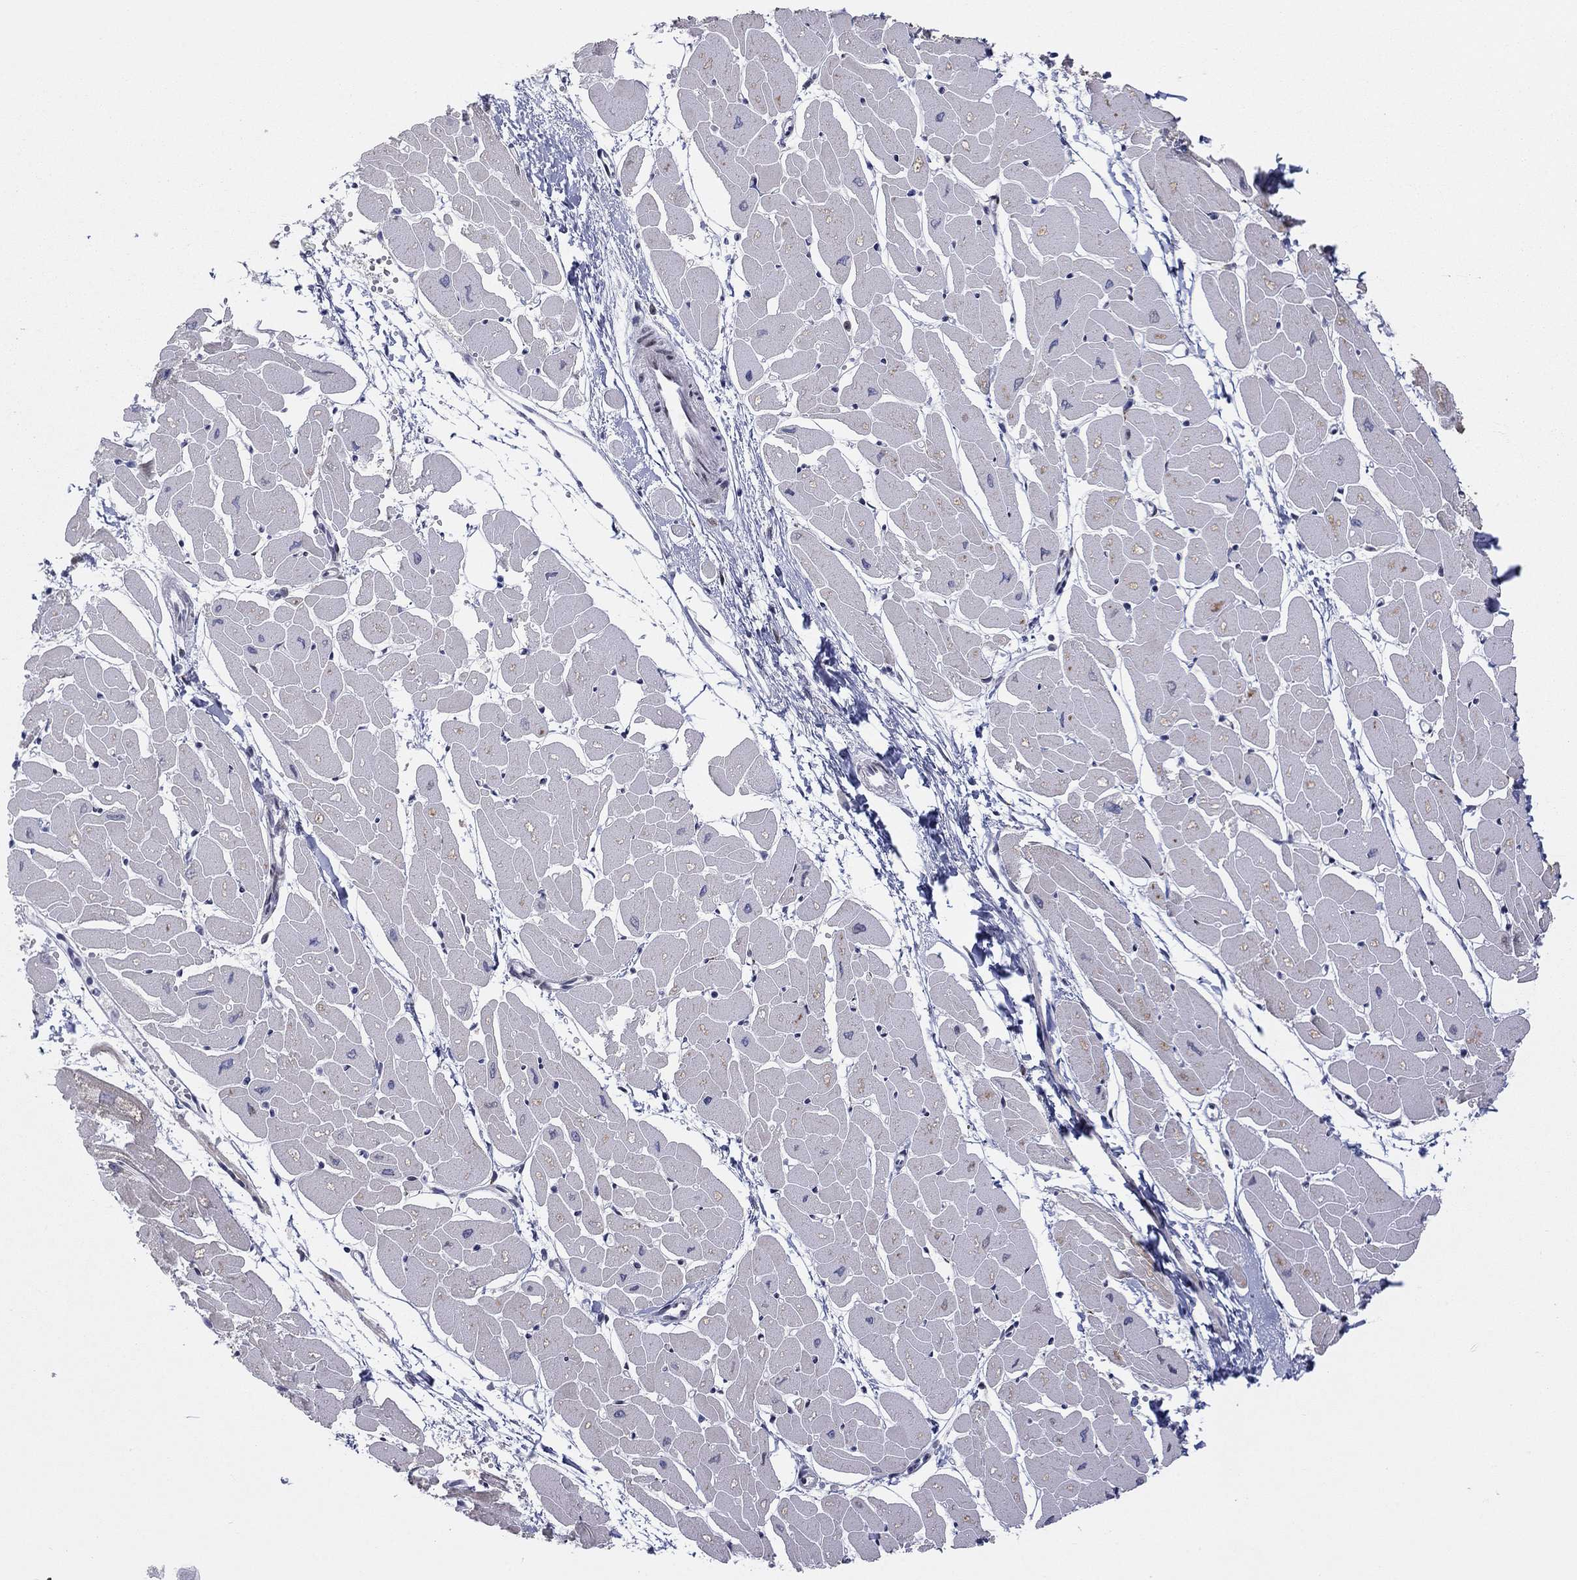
{"staining": {"intensity": "weak", "quantity": "25%-75%", "location": "cytoplasmic/membranous"}, "tissue": "heart muscle", "cell_type": "Cardiomyocytes", "image_type": "normal", "snomed": [{"axis": "morphology", "description": "Normal tissue, NOS"}, {"axis": "topography", "description": "Heart"}], "caption": "Unremarkable heart muscle shows weak cytoplasmic/membranous positivity in approximately 25%-75% of cardiomyocytes (Stains: DAB in brown, nuclei in blue, Microscopy: brightfield microscopy at high magnification)..", "gene": "TTC21B", "patient": {"sex": "male", "age": 57}}